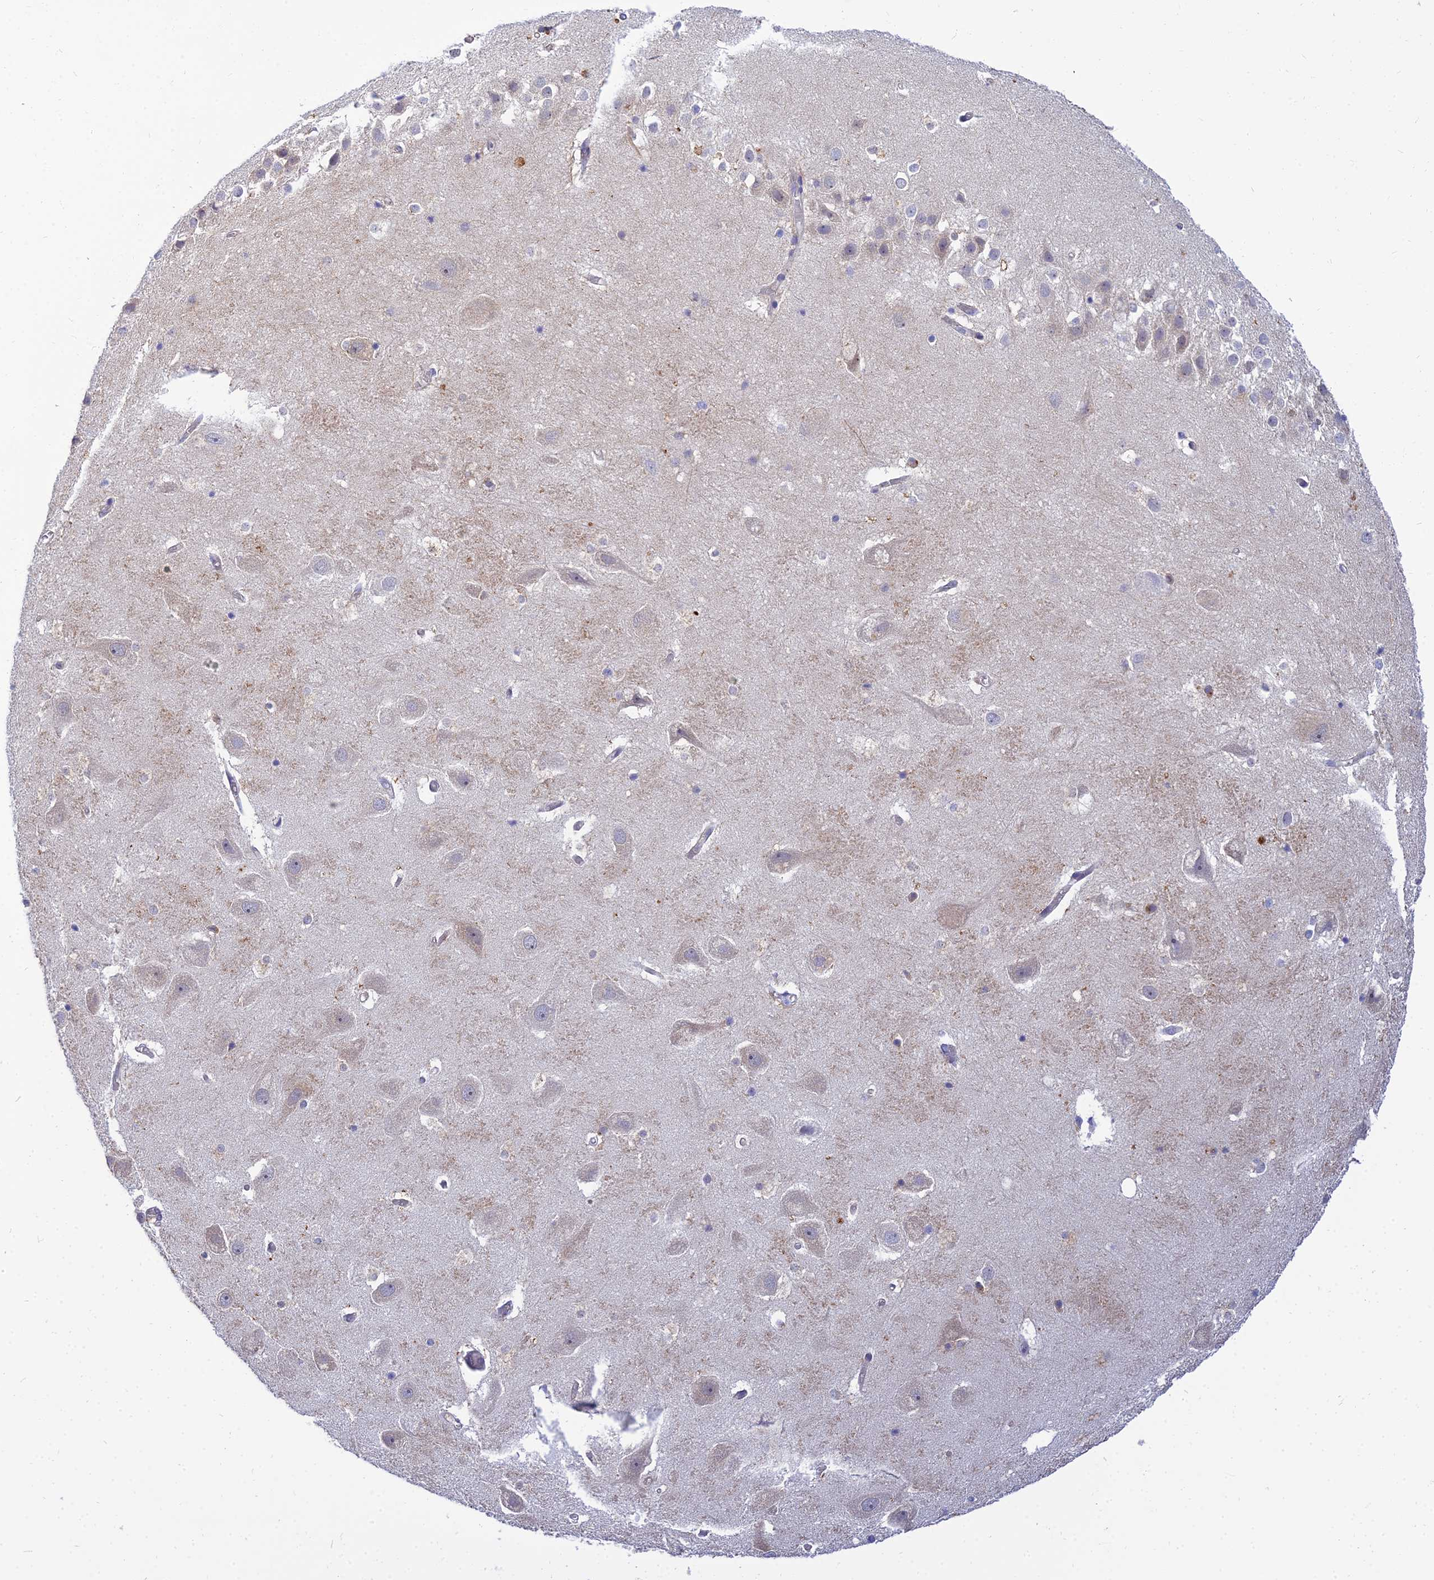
{"staining": {"intensity": "moderate", "quantity": "<25%", "location": "cytoplasmic/membranous"}, "tissue": "hippocampus", "cell_type": "Glial cells", "image_type": "normal", "snomed": [{"axis": "morphology", "description": "Normal tissue, NOS"}, {"axis": "topography", "description": "Hippocampus"}], "caption": "IHC image of normal hippocampus: human hippocampus stained using IHC reveals low levels of moderate protein expression localized specifically in the cytoplasmic/membranous of glial cells, appearing as a cytoplasmic/membranous brown color.", "gene": "ARL8A", "patient": {"sex": "female", "age": 52}}